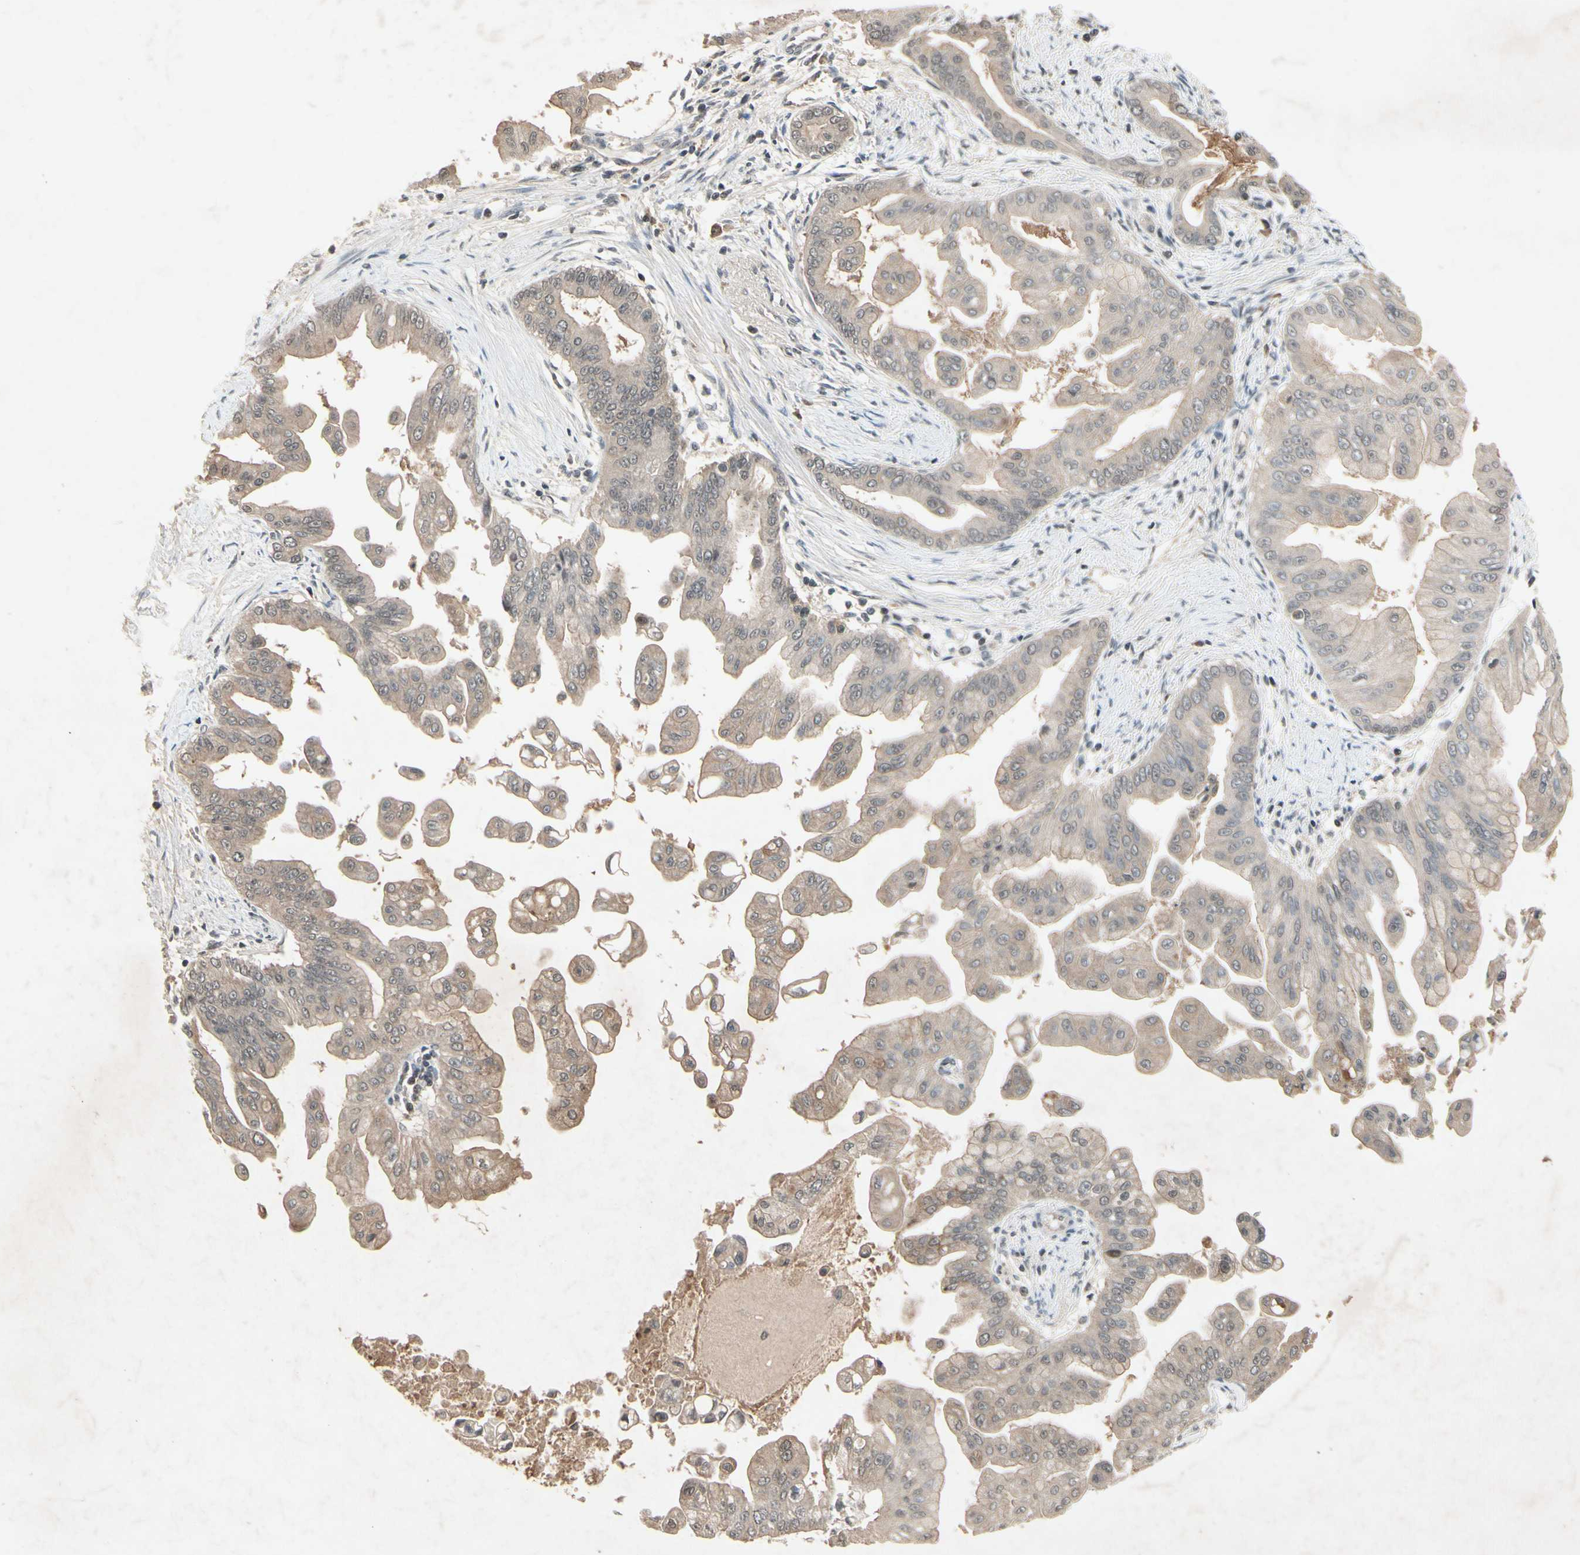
{"staining": {"intensity": "weak", "quantity": ">75%", "location": "cytoplasmic/membranous"}, "tissue": "pancreatic cancer", "cell_type": "Tumor cells", "image_type": "cancer", "snomed": [{"axis": "morphology", "description": "Adenocarcinoma, NOS"}, {"axis": "topography", "description": "Pancreas"}], "caption": "Immunohistochemistry image of neoplastic tissue: human pancreatic adenocarcinoma stained using immunohistochemistry reveals low levels of weak protein expression localized specifically in the cytoplasmic/membranous of tumor cells, appearing as a cytoplasmic/membranous brown color.", "gene": "NSF", "patient": {"sex": "female", "age": 75}}